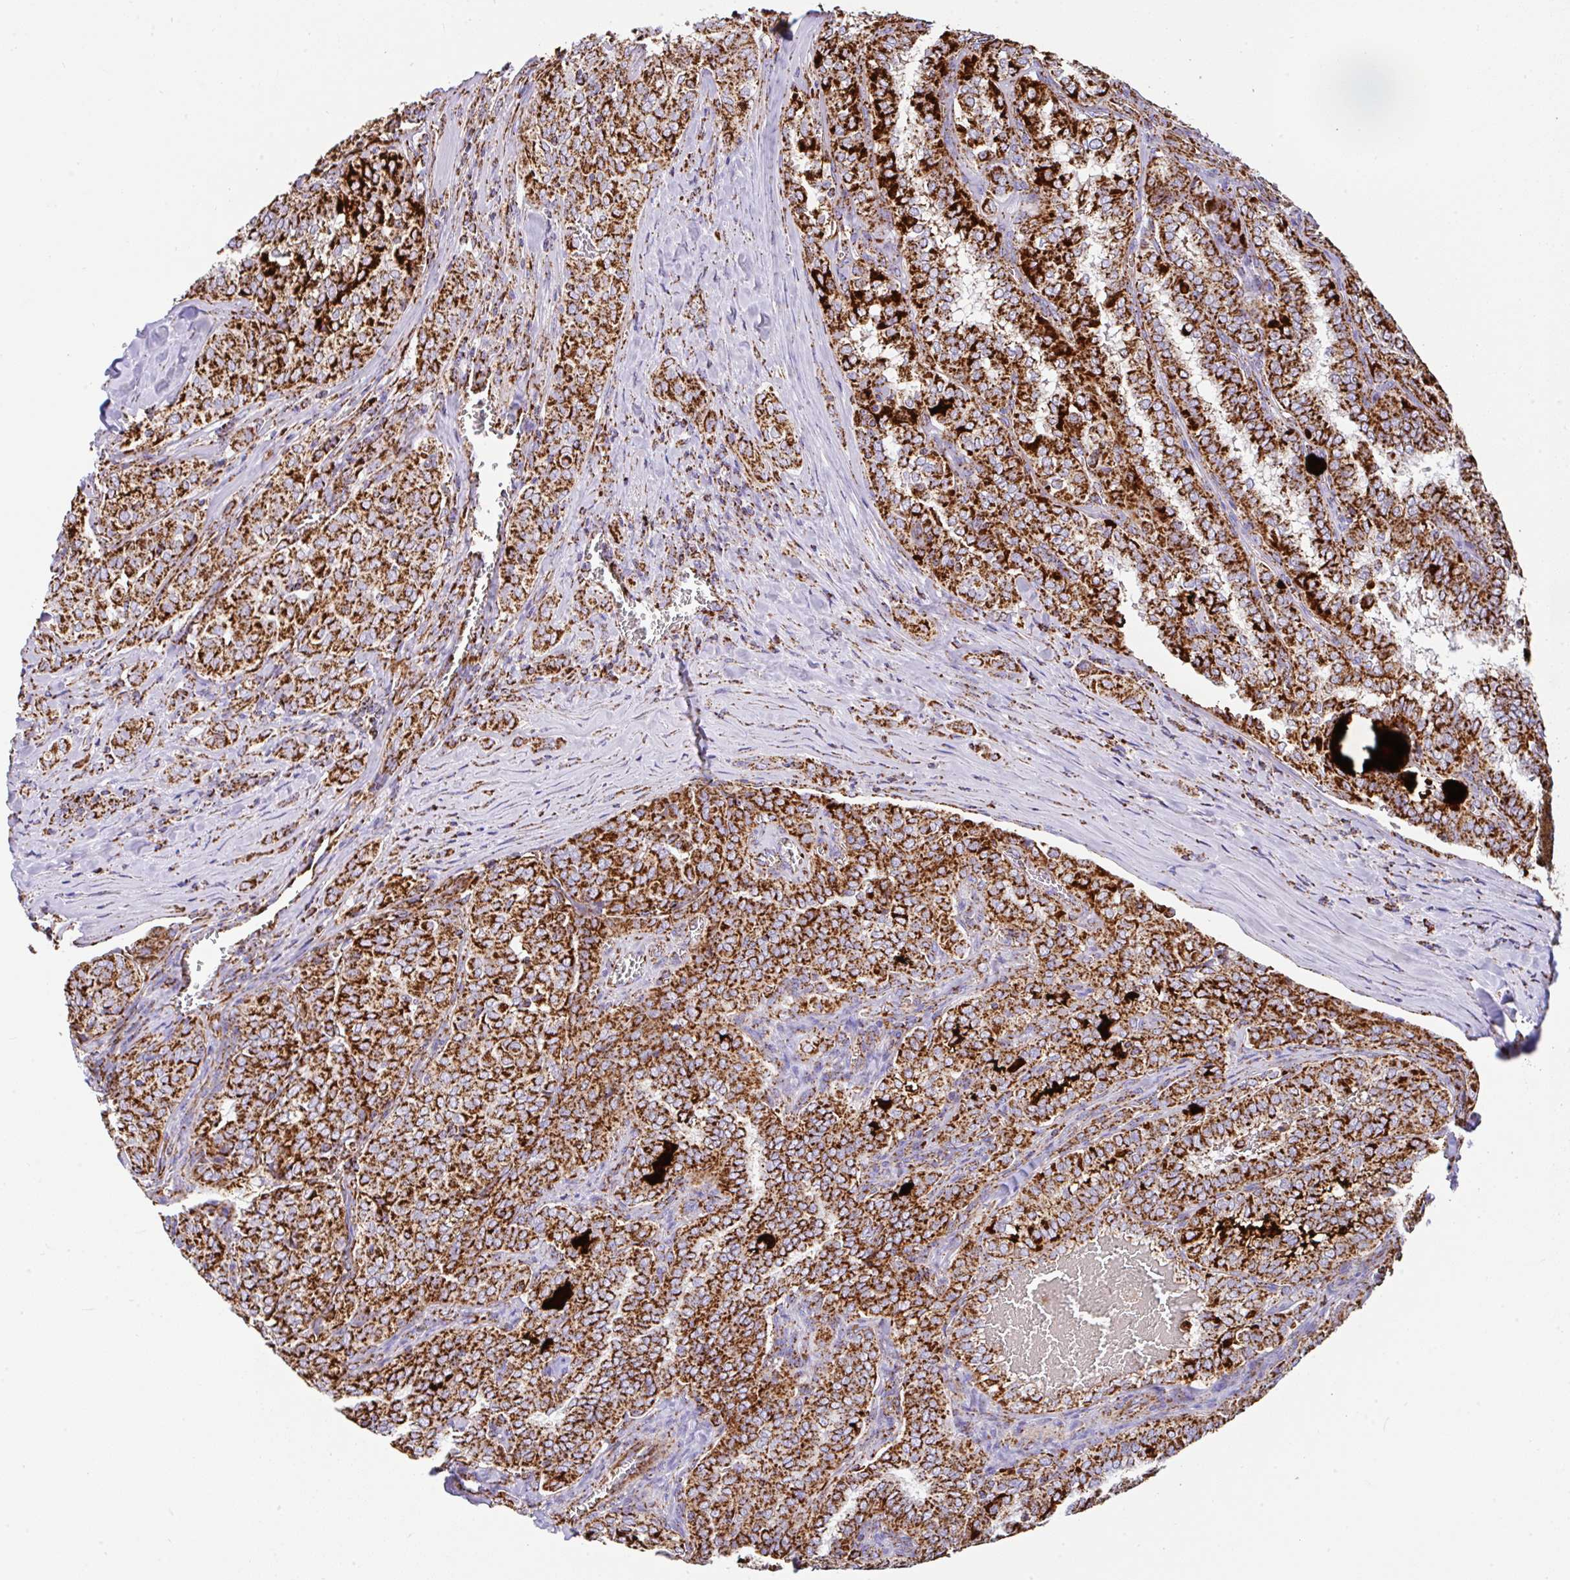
{"staining": {"intensity": "strong", "quantity": ">75%", "location": "cytoplasmic/membranous"}, "tissue": "thyroid cancer", "cell_type": "Tumor cells", "image_type": "cancer", "snomed": [{"axis": "morphology", "description": "Papillary adenocarcinoma, NOS"}, {"axis": "topography", "description": "Thyroid gland"}], "caption": "DAB immunohistochemical staining of human thyroid cancer (papillary adenocarcinoma) exhibits strong cytoplasmic/membranous protein staining in about >75% of tumor cells. (DAB IHC with brightfield microscopy, high magnification).", "gene": "ANKRD33B", "patient": {"sex": "female", "age": 30}}